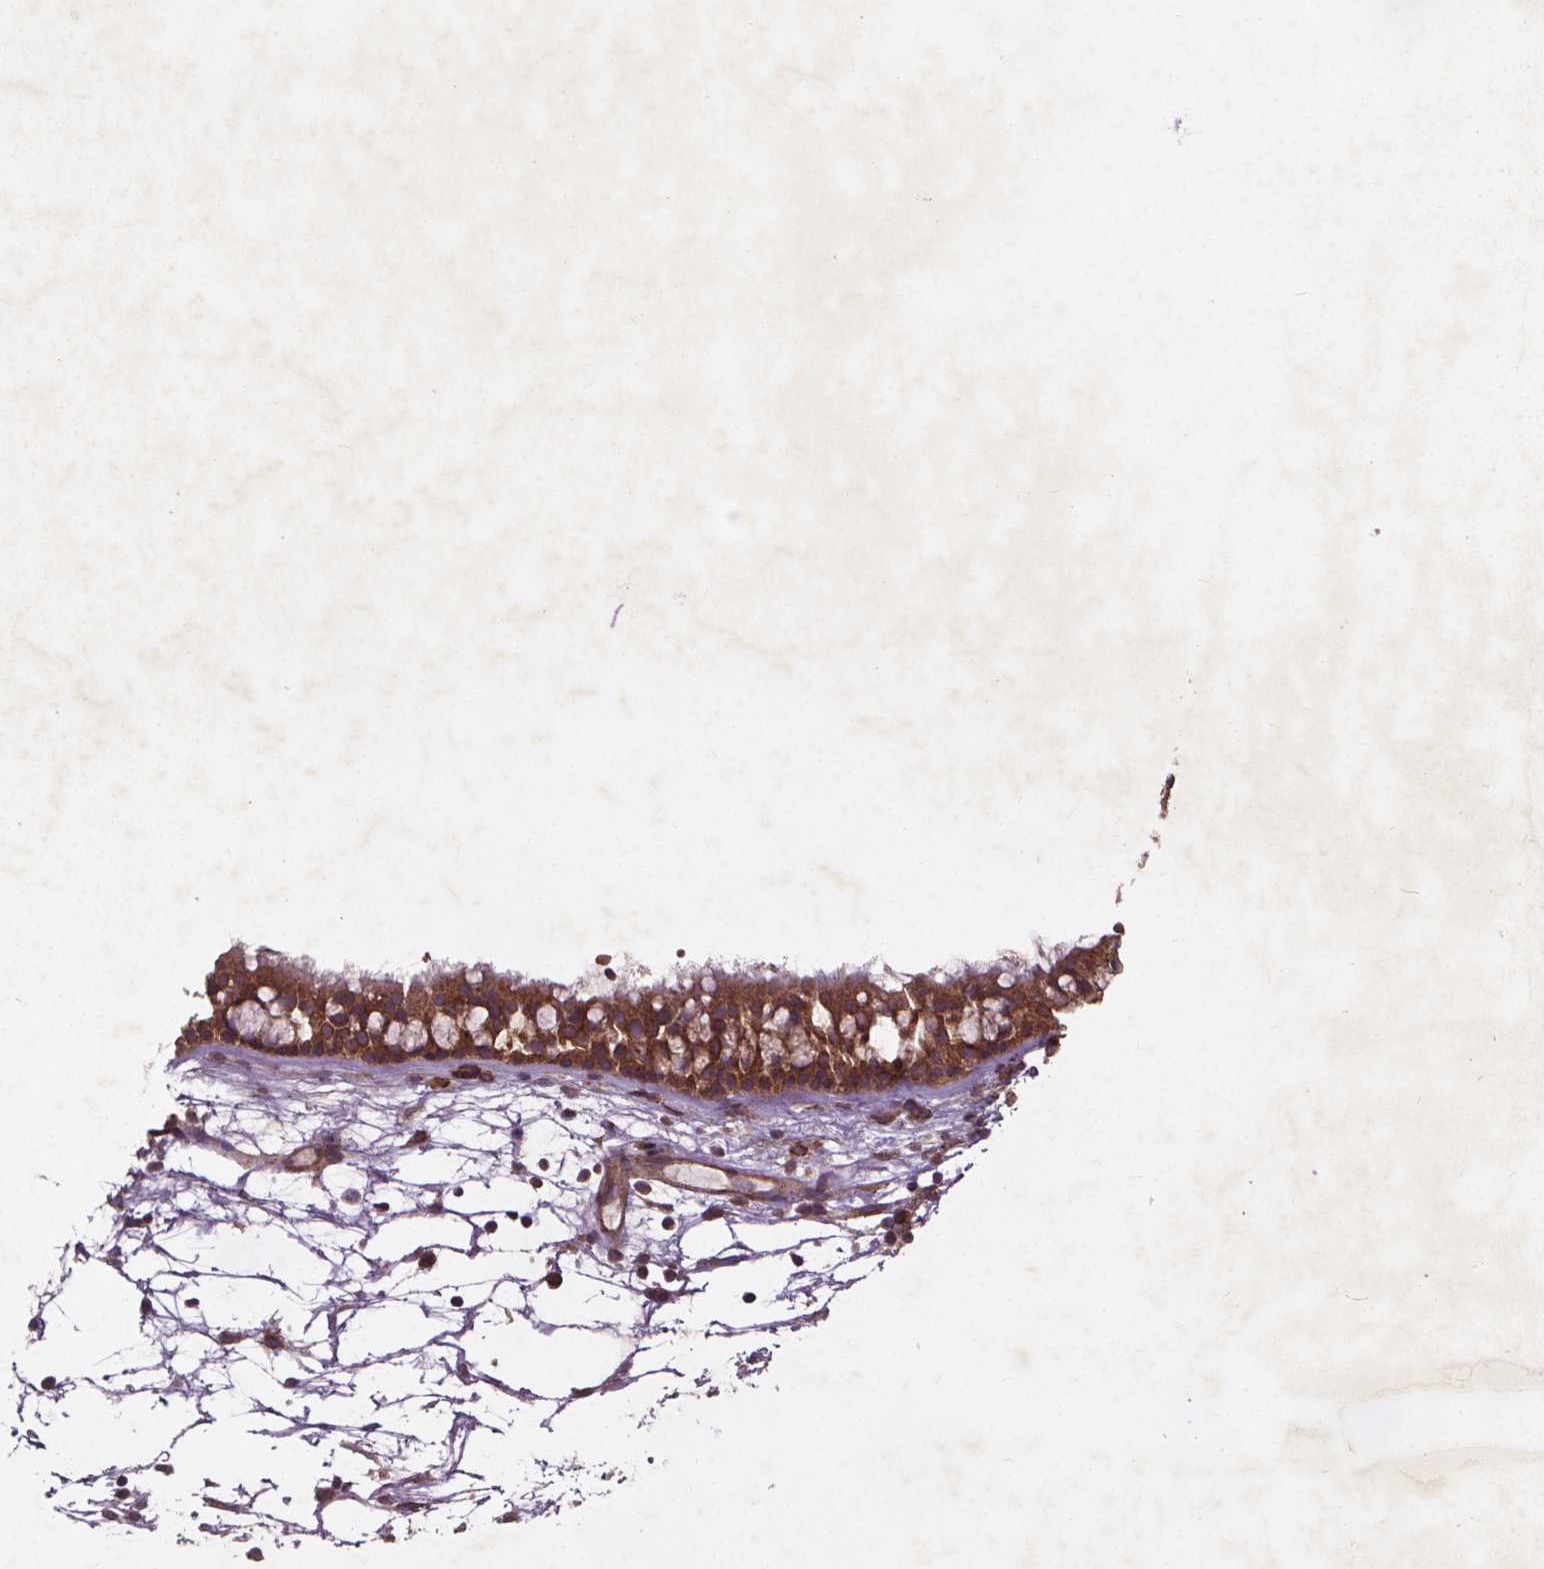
{"staining": {"intensity": "strong", "quantity": ">75%", "location": "cytoplasmic/membranous"}, "tissue": "nasopharynx", "cell_type": "Respiratory epithelial cells", "image_type": "normal", "snomed": [{"axis": "morphology", "description": "Normal tissue, NOS"}, {"axis": "topography", "description": "Nasopharynx"}], "caption": "A micrograph showing strong cytoplasmic/membranous staining in approximately >75% of respiratory epithelial cells in benign nasopharynx, as visualized by brown immunohistochemical staining.", "gene": "STRN3", "patient": {"sex": "male", "age": 68}}